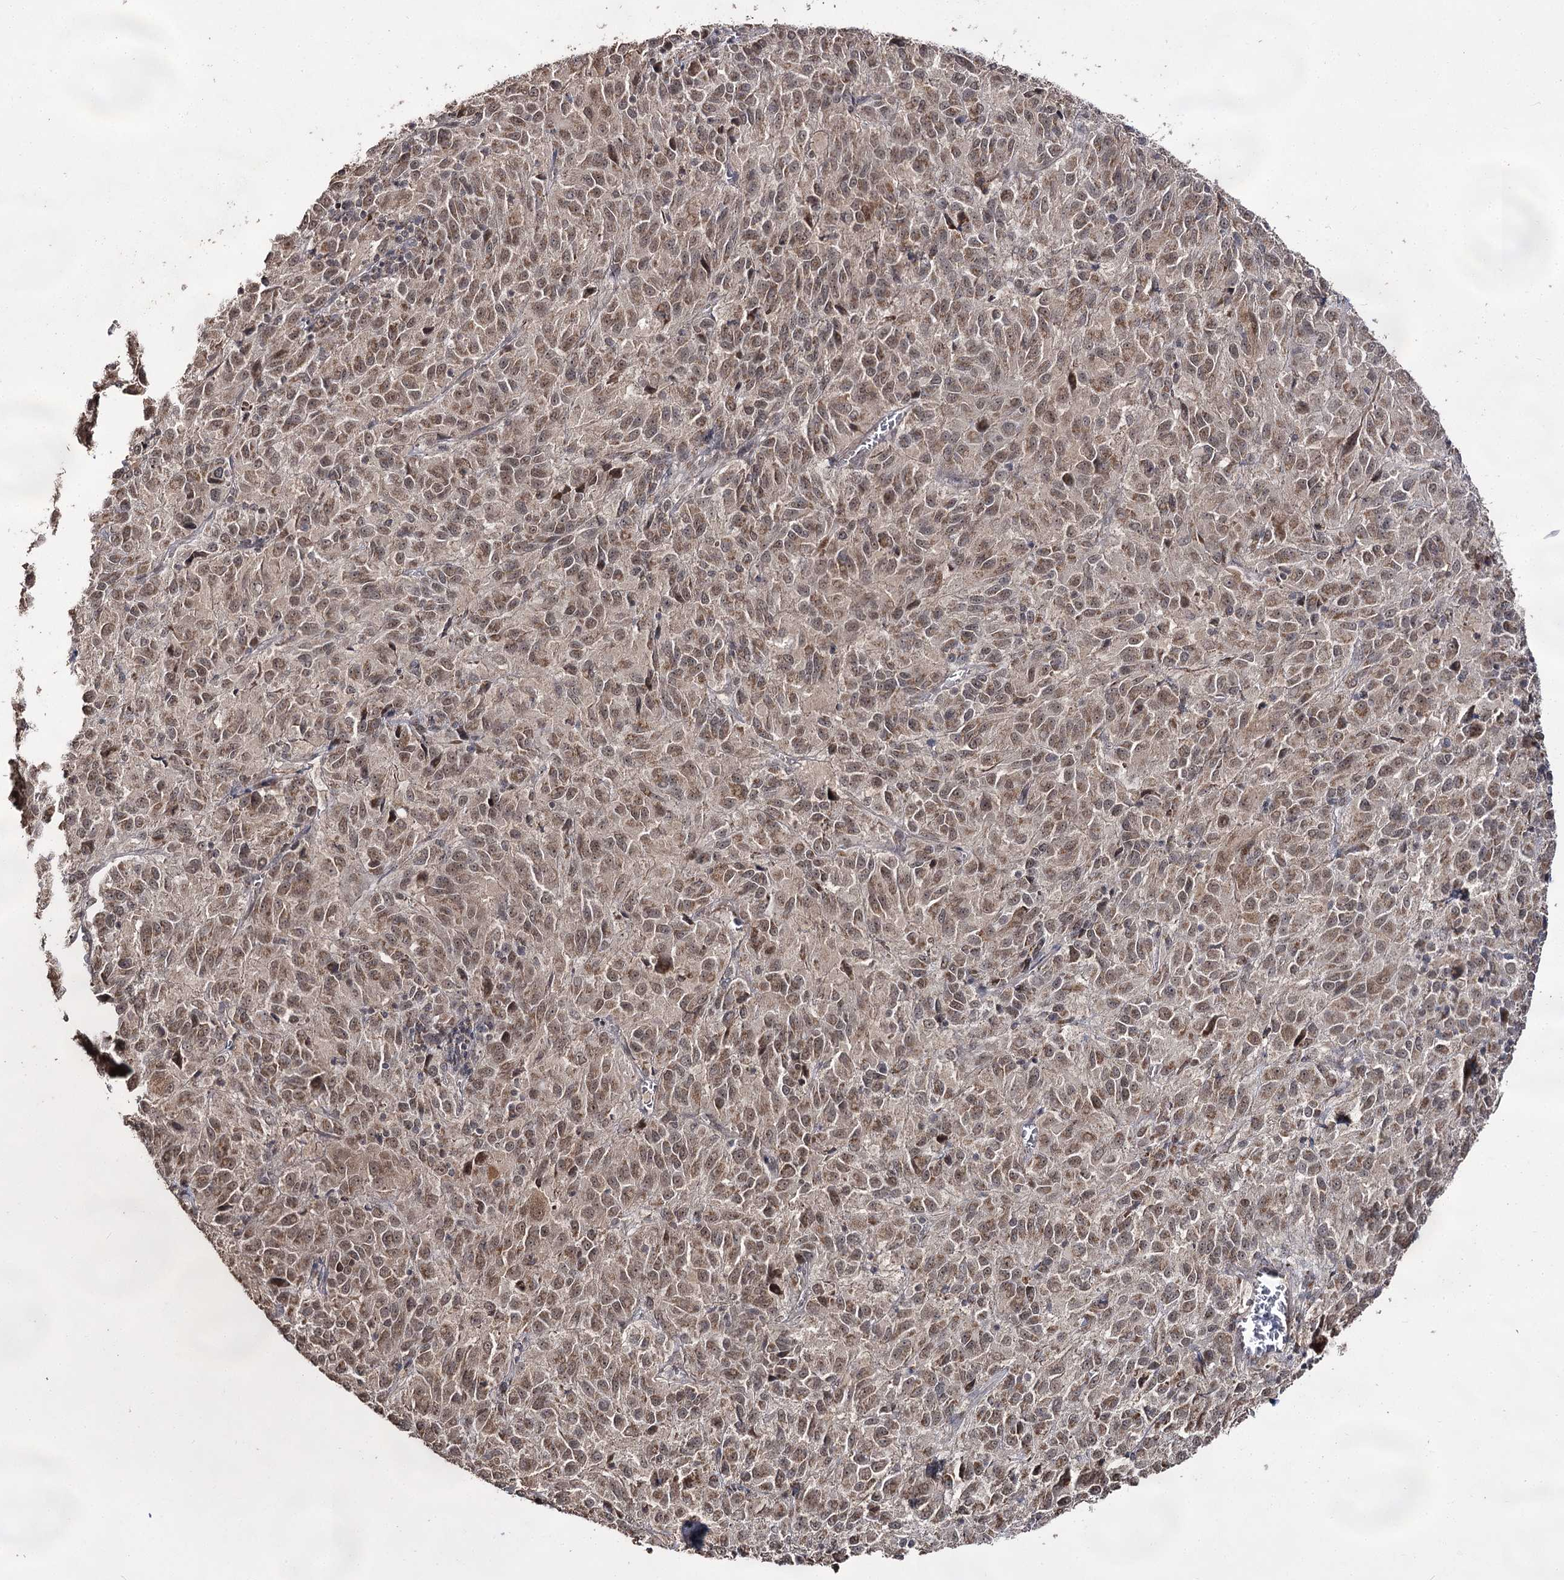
{"staining": {"intensity": "moderate", "quantity": ">75%", "location": "cytoplasmic/membranous,nuclear"}, "tissue": "melanoma", "cell_type": "Tumor cells", "image_type": "cancer", "snomed": [{"axis": "morphology", "description": "Malignant melanoma, Metastatic site"}, {"axis": "topography", "description": "Lung"}], "caption": "Protein staining of melanoma tissue reveals moderate cytoplasmic/membranous and nuclear expression in approximately >75% of tumor cells.", "gene": "ACTR6", "patient": {"sex": "male", "age": 64}}